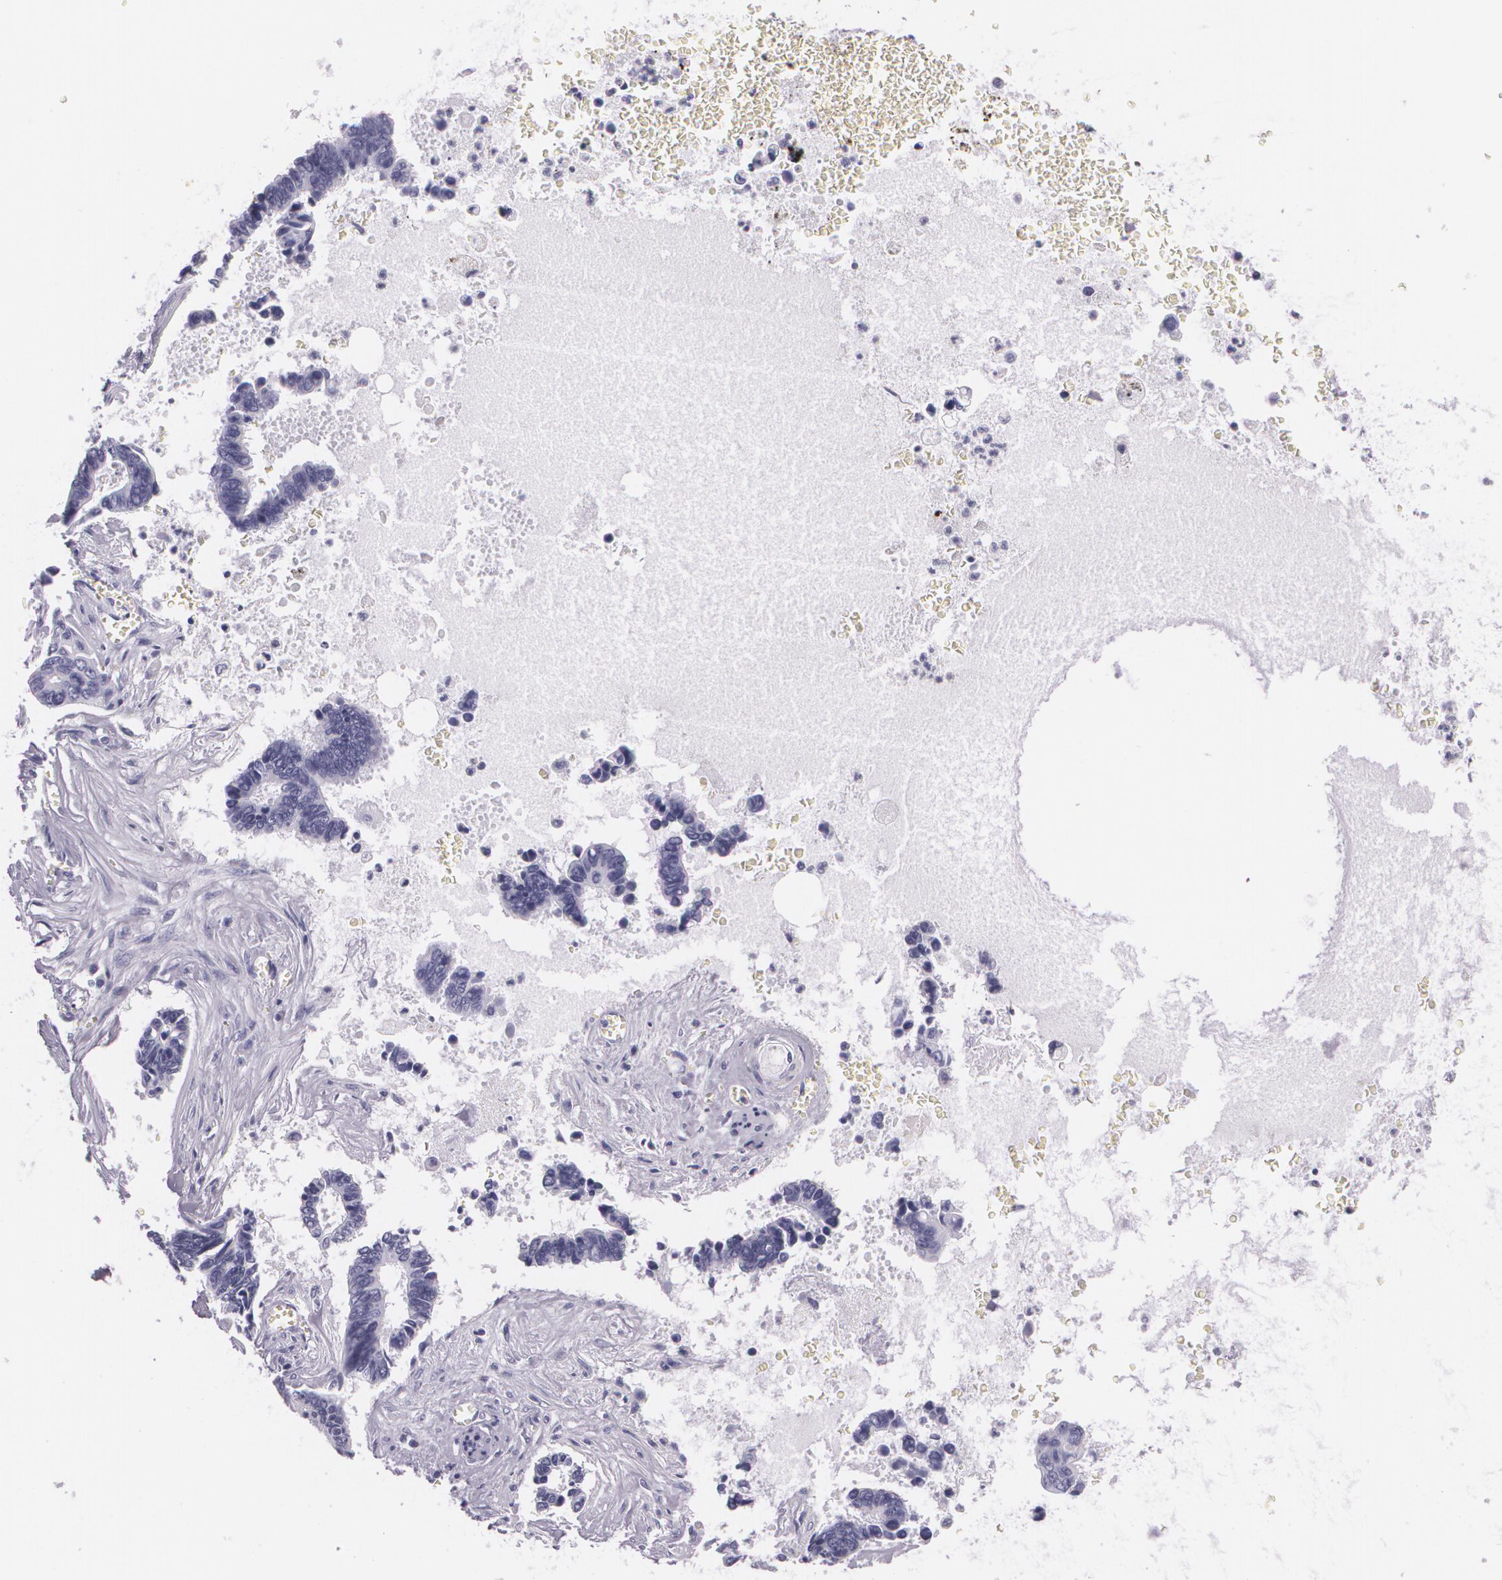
{"staining": {"intensity": "negative", "quantity": "none", "location": "none"}, "tissue": "pancreatic cancer", "cell_type": "Tumor cells", "image_type": "cancer", "snomed": [{"axis": "morphology", "description": "Adenocarcinoma, NOS"}, {"axis": "topography", "description": "Pancreas"}], "caption": "There is no significant staining in tumor cells of pancreatic cancer.", "gene": "DLG4", "patient": {"sex": "female", "age": 70}}